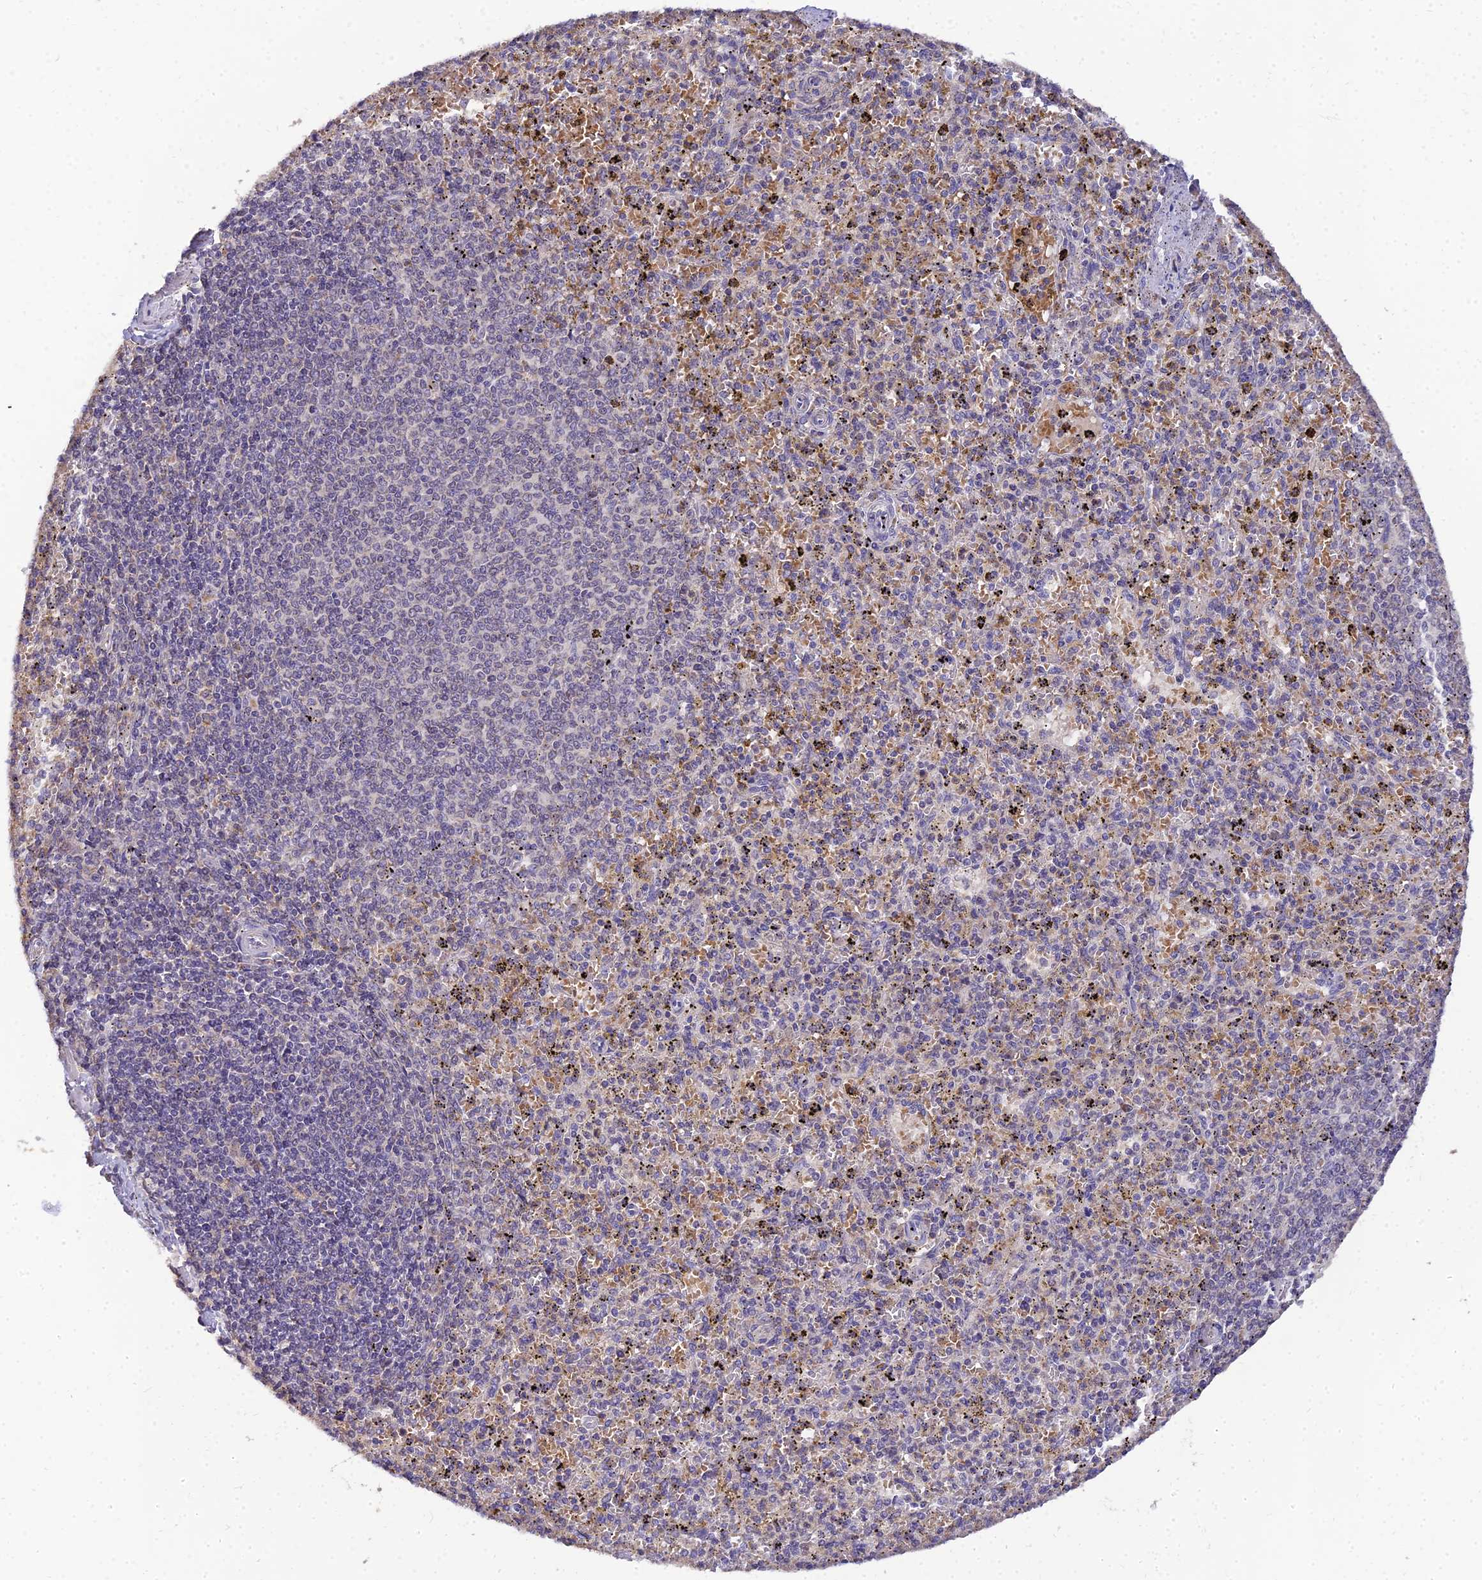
{"staining": {"intensity": "negative", "quantity": "none", "location": "none"}, "tissue": "spleen", "cell_type": "Cells in red pulp", "image_type": "normal", "snomed": [{"axis": "morphology", "description": "Normal tissue, NOS"}, {"axis": "topography", "description": "Spleen"}], "caption": "This is an IHC image of normal spleen. There is no staining in cells in red pulp.", "gene": "ARL8A", "patient": {"sex": "male", "age": 72}}